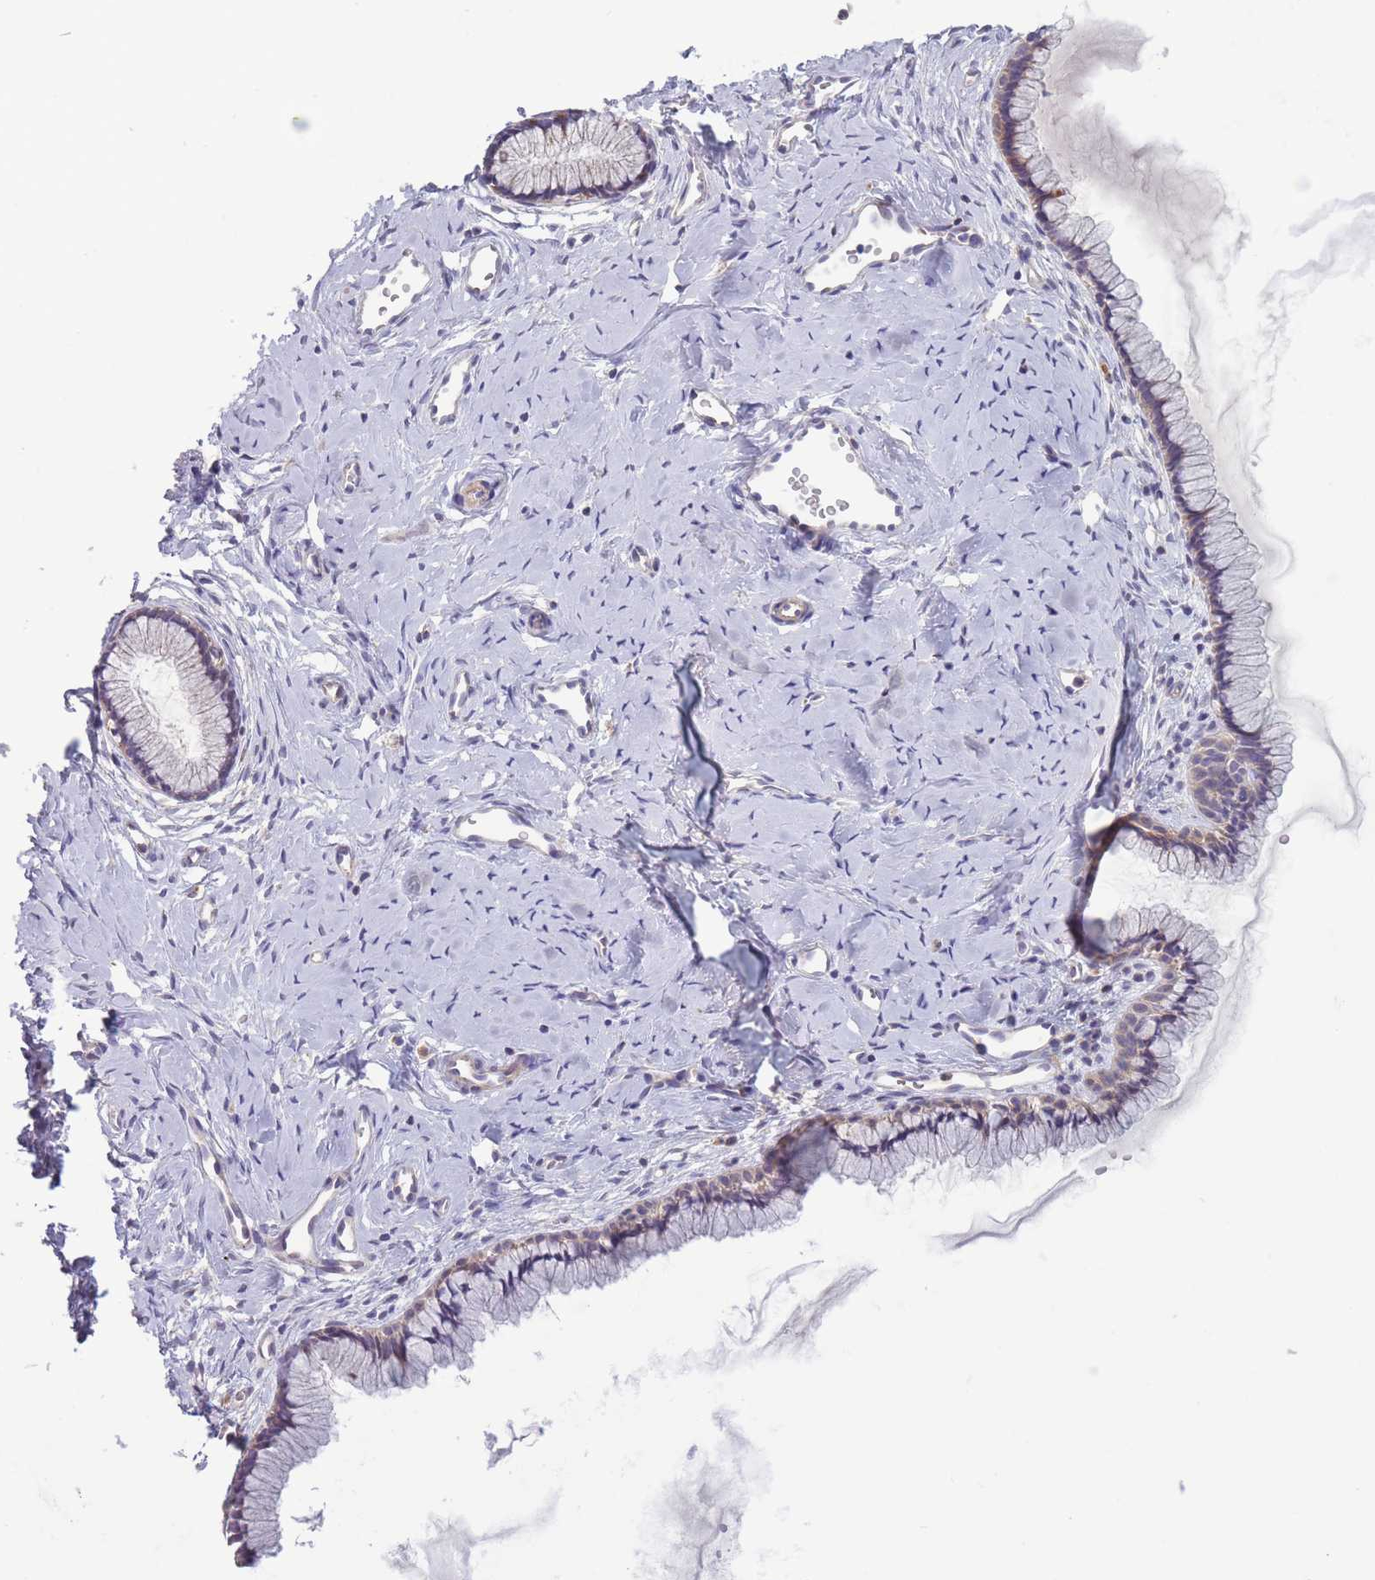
{"staining": {"intensity": "weak", "quantity": "25%-75%", "location": "cytoplasmic/membranous"}, "tissue": "cervix", "cell_type": "Glandular cells", "image_type": "normal", "snomed": [{"axis": "morphology", "description": "Normal tissue, NOS"}, {"axis": "topography", "description": "Cervix"}], "caption": "Glandular cells reveal low levels of weak cytoplasmic/membranous positivity in approximately 25%-75% of cells in normal human cervix. (DAB (3,3'-diaminobenzidine) IHC, brown staining for protein, blue staining for nuclei).", "gene": "SLC25A42", "patient": {"sex": "female", "age": 40}}